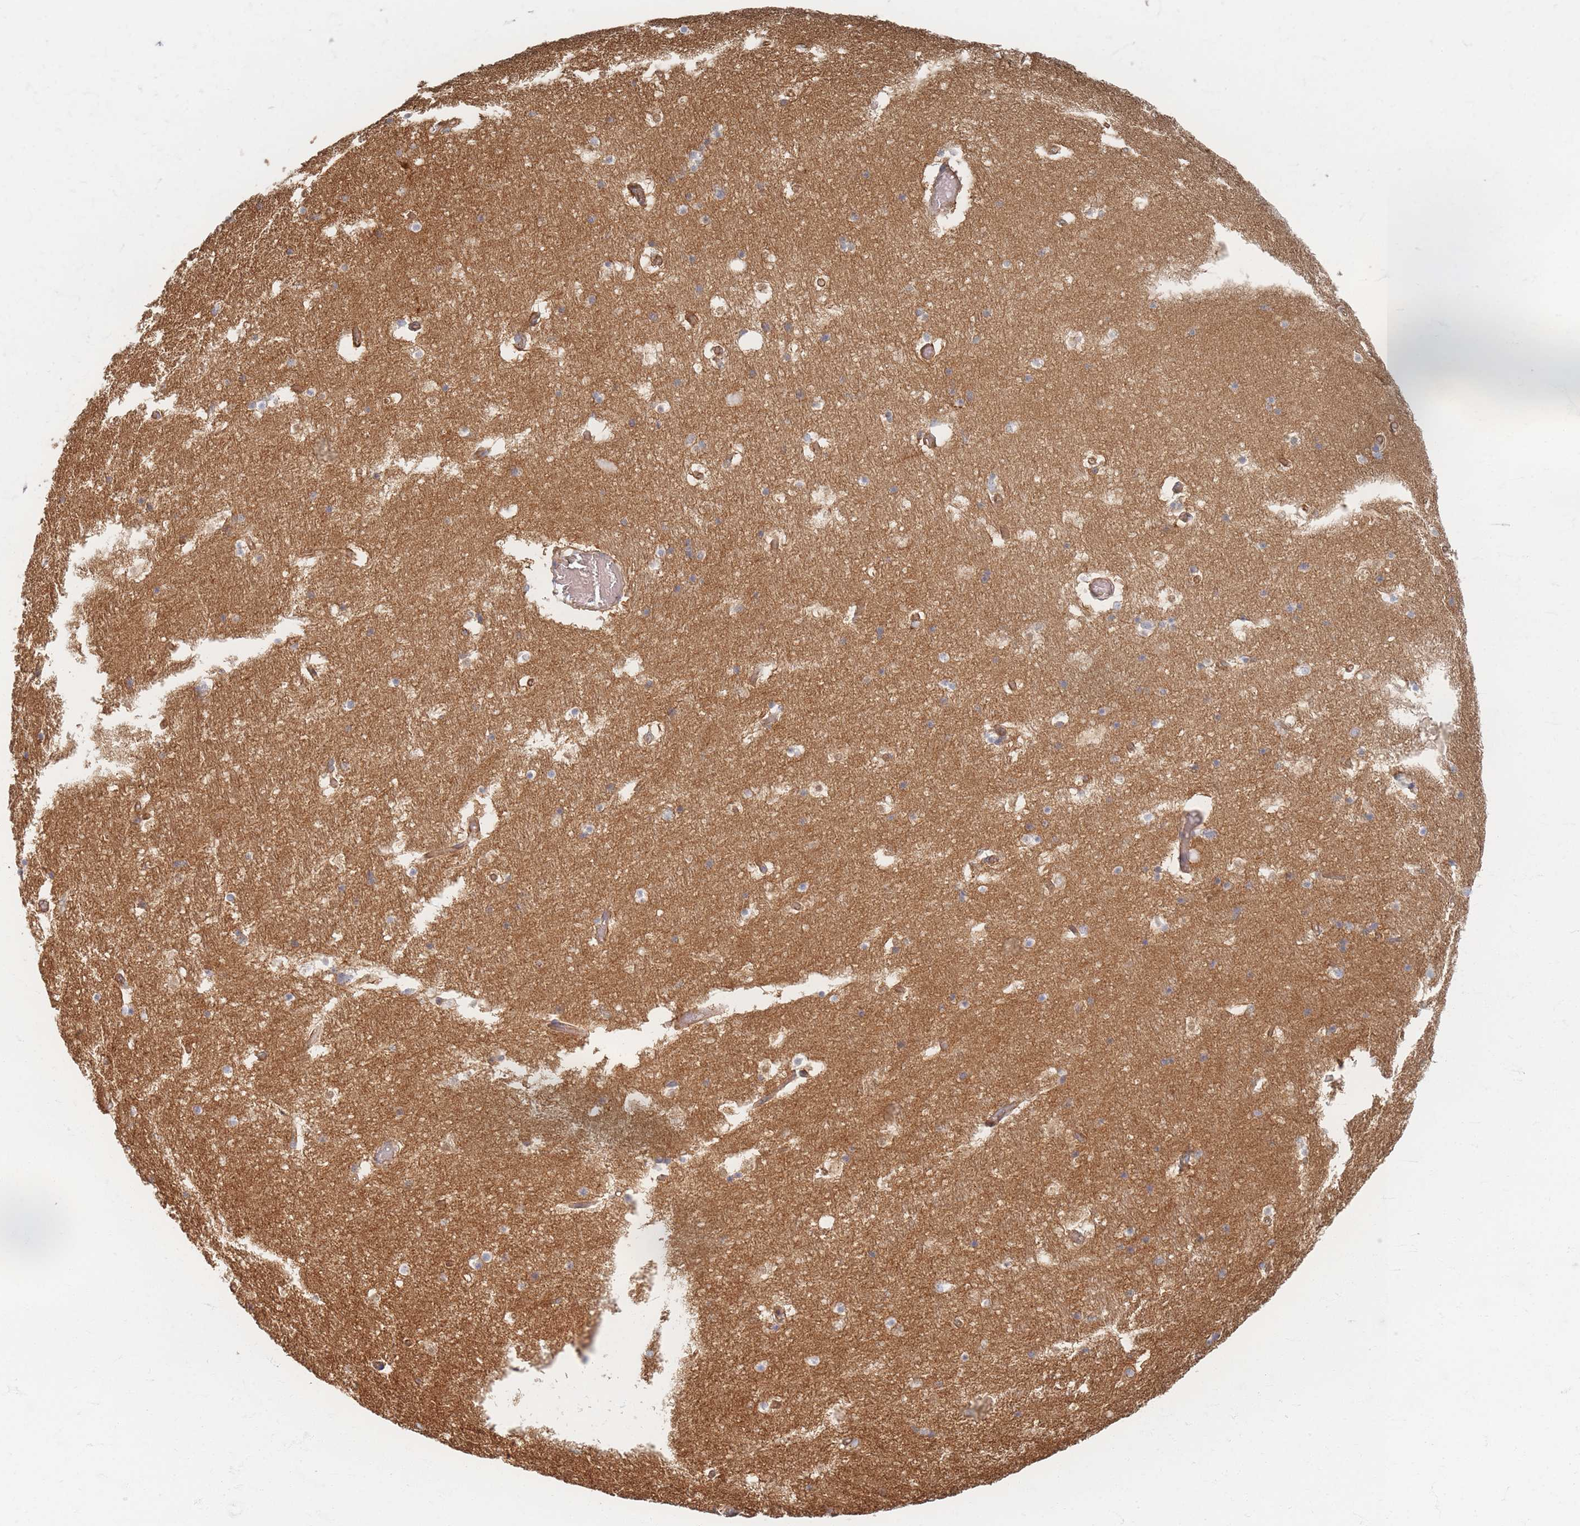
{"staining": {"intensity": "negative", "quantity": "none", "location": "none"}, "tissue": "hippocampus", "cell_type": "Glial cells", "image_type": "normal", "snomed": [{"axis": "morphology", "description": "Normal tissue, NOS"}, {"axis": "topography", "description": "Hippocampus"}], "caption": "Glial cells are negative for protein expression in unremarkable human hippocampus. (DAB (3,3'-diaminobenzidine) immunohistochemistry visualized using brightfield microscopy, high magnification).", "gene": "GNB1", "patient": {"sex": "female", "age": 52}}